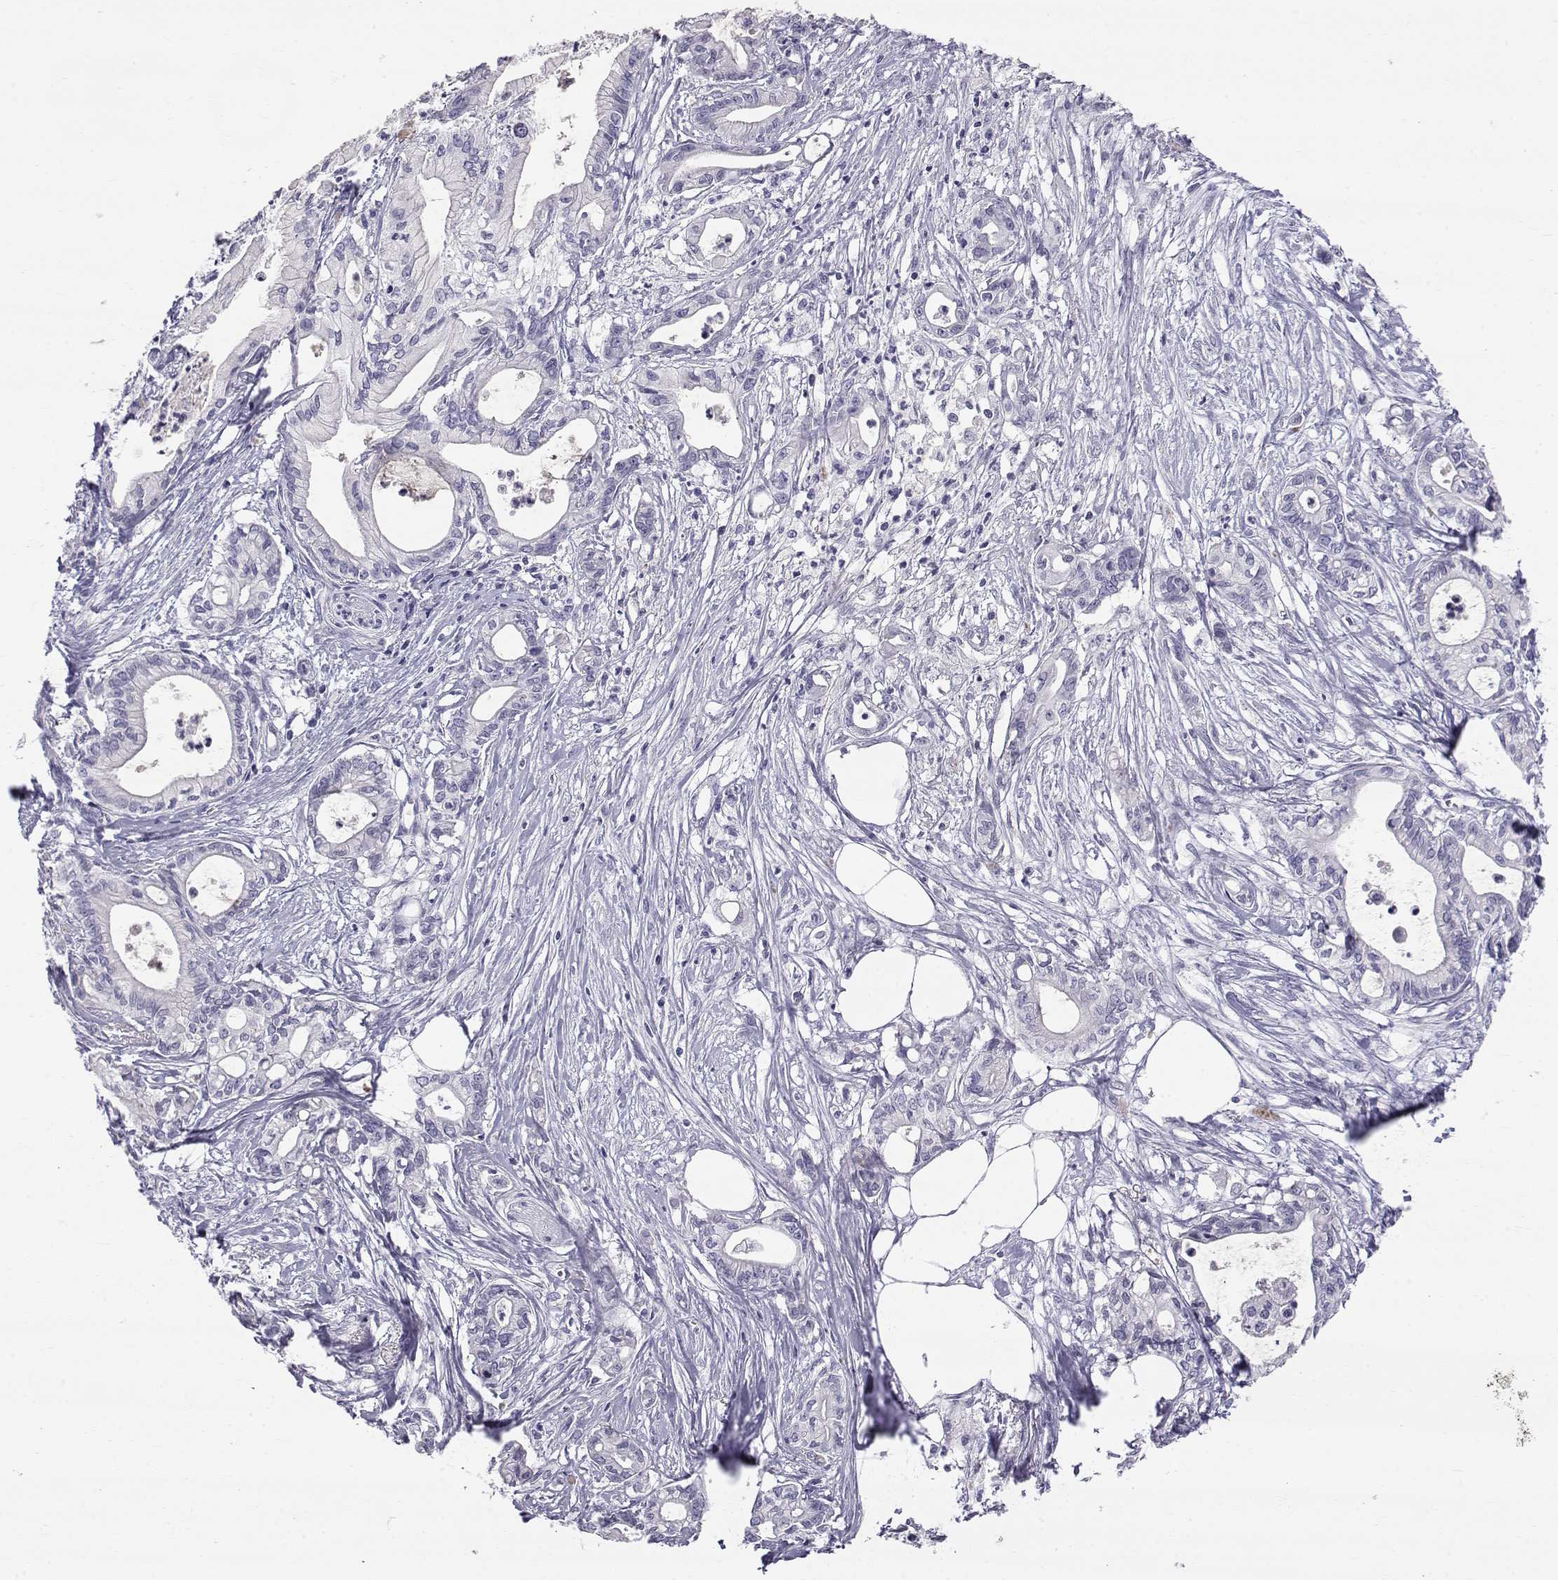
{"staining": {"intensity": "negative", "quantity": "none", "location": "none"}, "tissue": "pancreatic cancer", "cell_type": "Tumor cells", "image_type": "cancer", "snomed": [{"axis": "morphology", "description": "Adenocarcinoma, NOS"}, {"axis": "topography", "description": "Pancreas"}], "caption": "High power microscopy histopathology image of an immunohistochemistry (IHC) histopathology image of pancreatic cancer (adenocarcinoma), revealing no significant expression in tumor cells.", "gene": "RNASE12", "patient": {"sex": "male", "age": 71}}